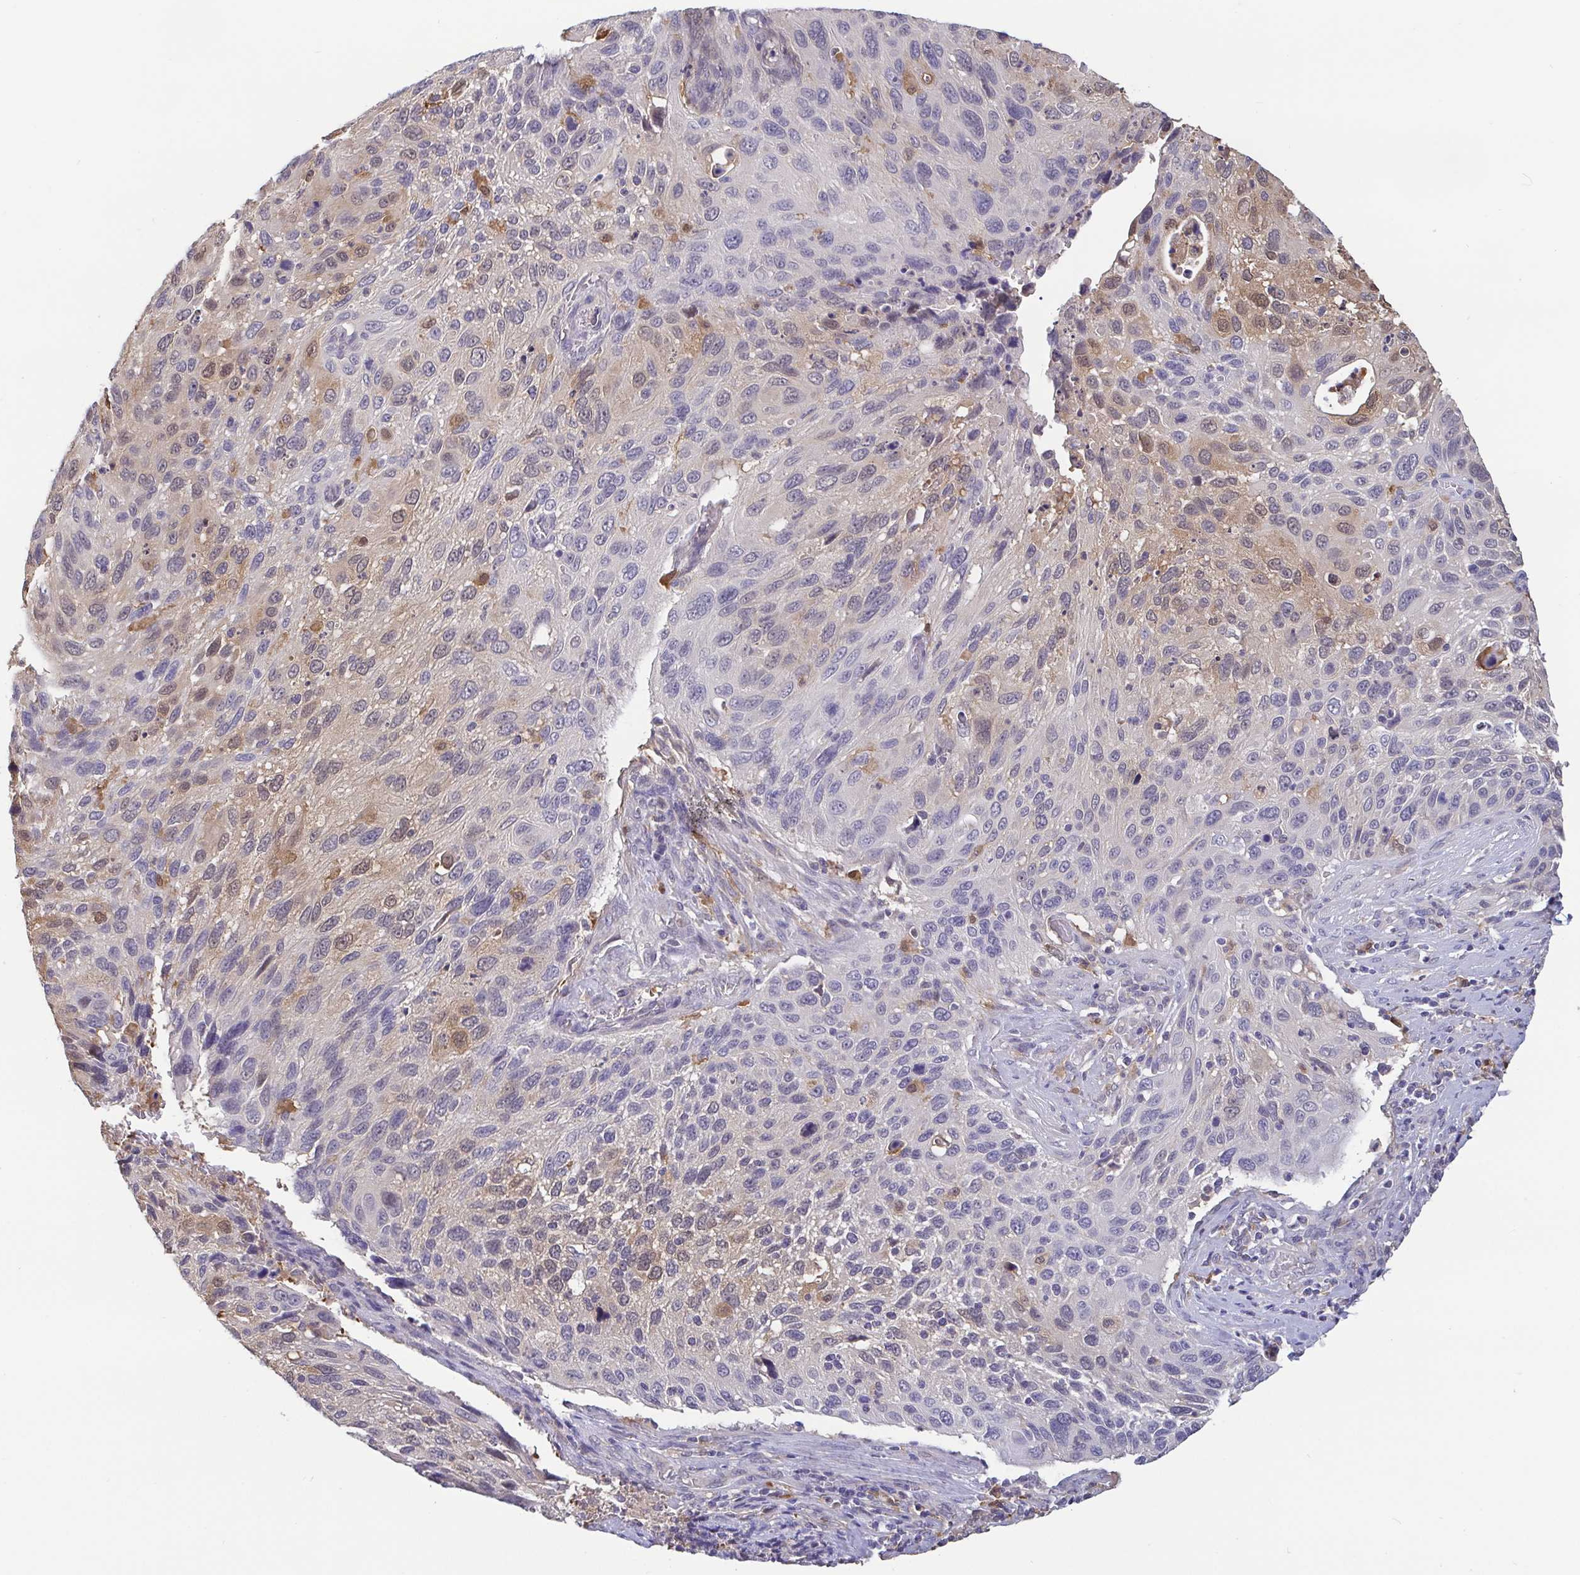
{"staining": {"intensity": "weak", "quantity": "<25%", "location": "cytoplasmic/membranous,nuclear"}, "tissue": "cervical cancer", "cell_type": "Tumor cells", "image_type": "cancer", "snomed": [{"axis": "morphology", "description": "Squamous cell carcinoma, NOS"}, {"axis": "topography", "description": "Cervix"}], "caption": "Immunohistochemical staining of cervical cancer displays no significant expression in tumor cells.", "gene": "IDH1", "patient": {"sex": "female", "age": 70}}